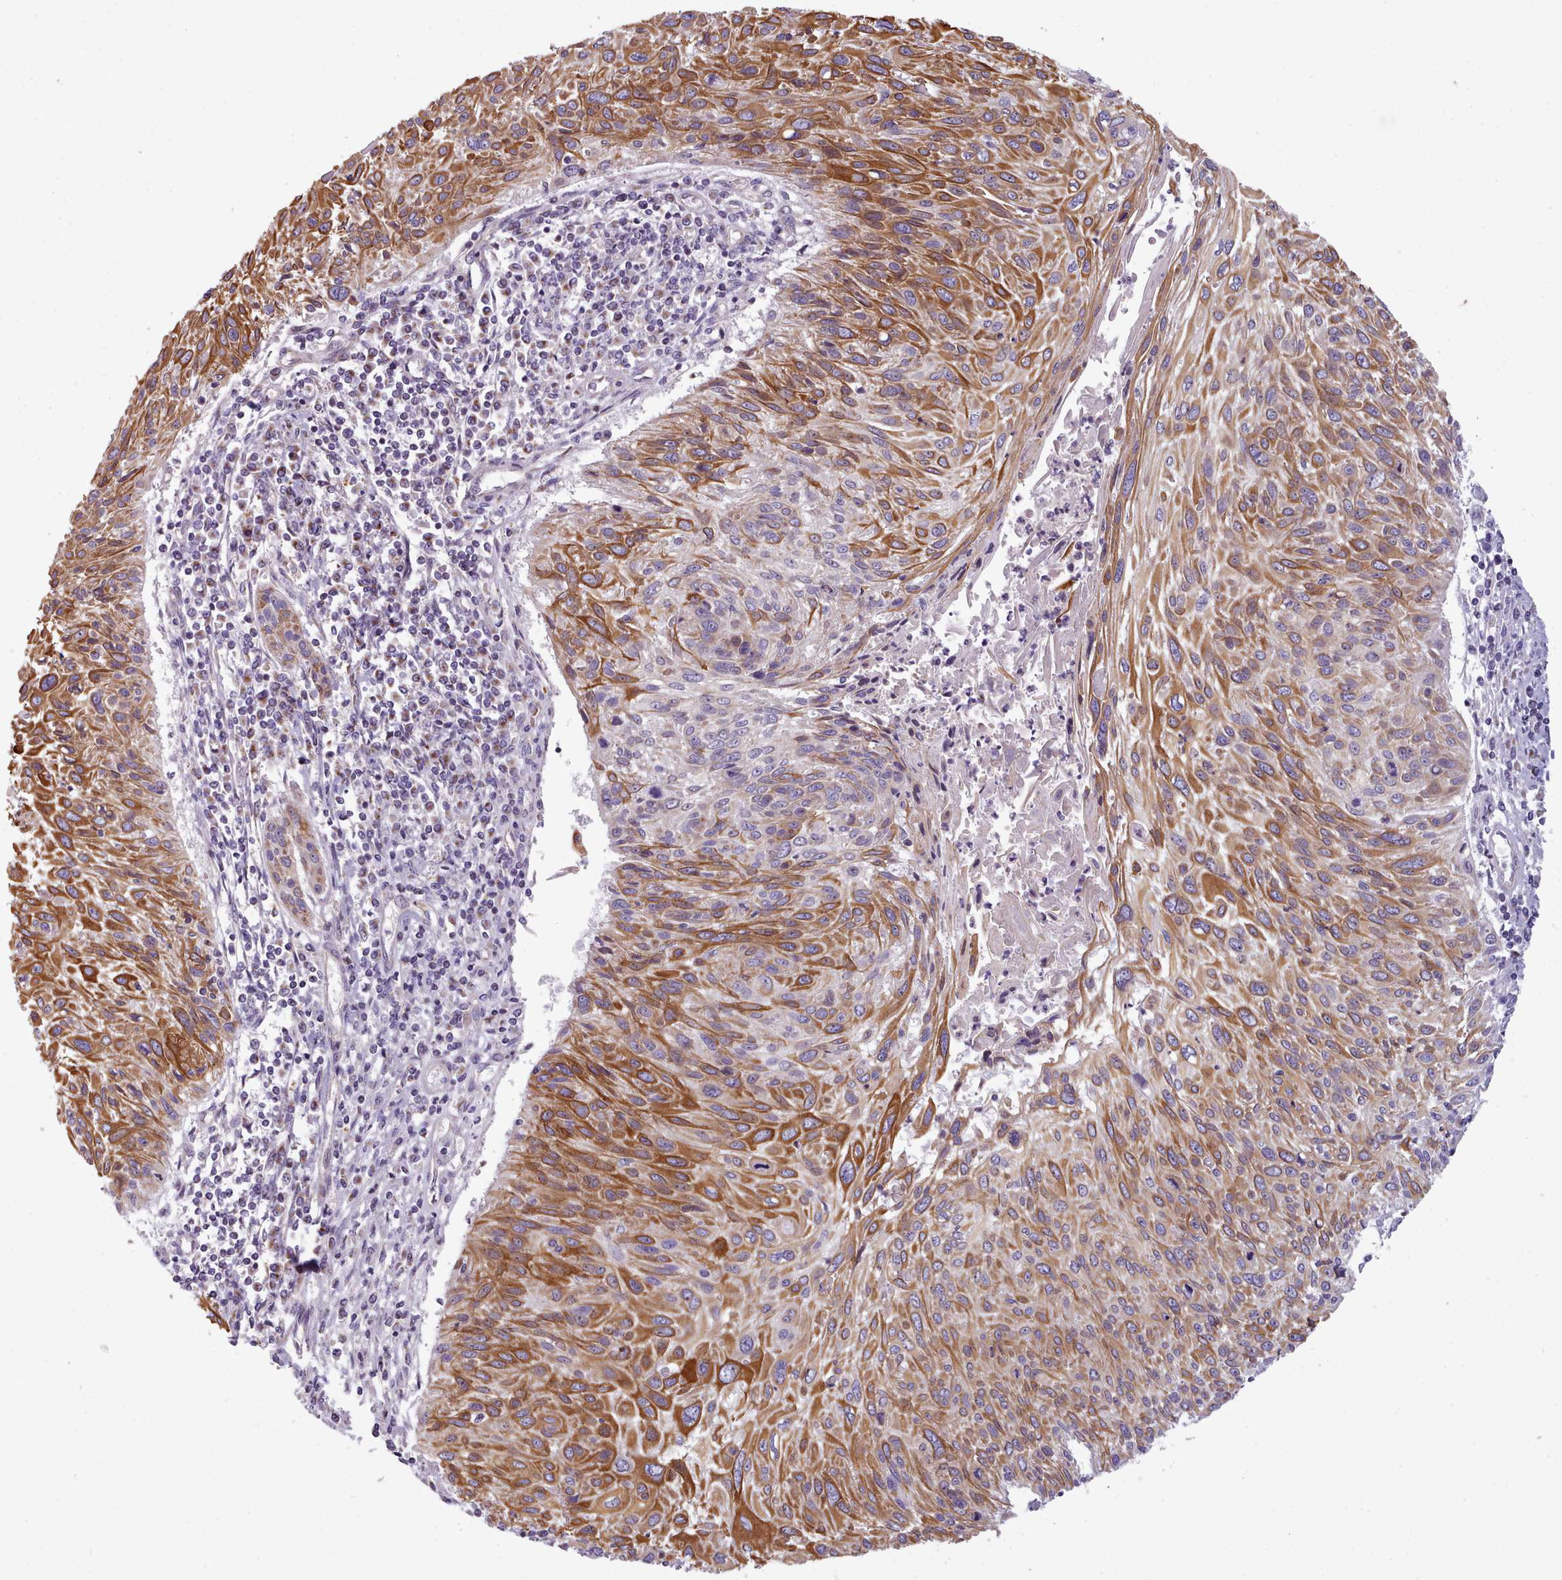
{"staining": {"intensity": "strong", "quantity": ">75%", "location": "cytoplasmic/membranous"}, "tissue": "cervical cancer", "cell_type": "Tumor cells", "image_type": "cancer", "snomed": [{"axis": "morphology", "description": "Squamous cell carcinoma, NOS"}, {"axis": "topography", "description": "Cervix"}], "caption": "This image exhibits immunohistochemistry (IHC) staining of human cervical cancer (squamous cell carcinoma), with high strong cytoplasmic/membranous positivity in approximately >75% of tumor cells.", "gene": "SLC52A3", "patient": {"sex": "female", "age": 51}}